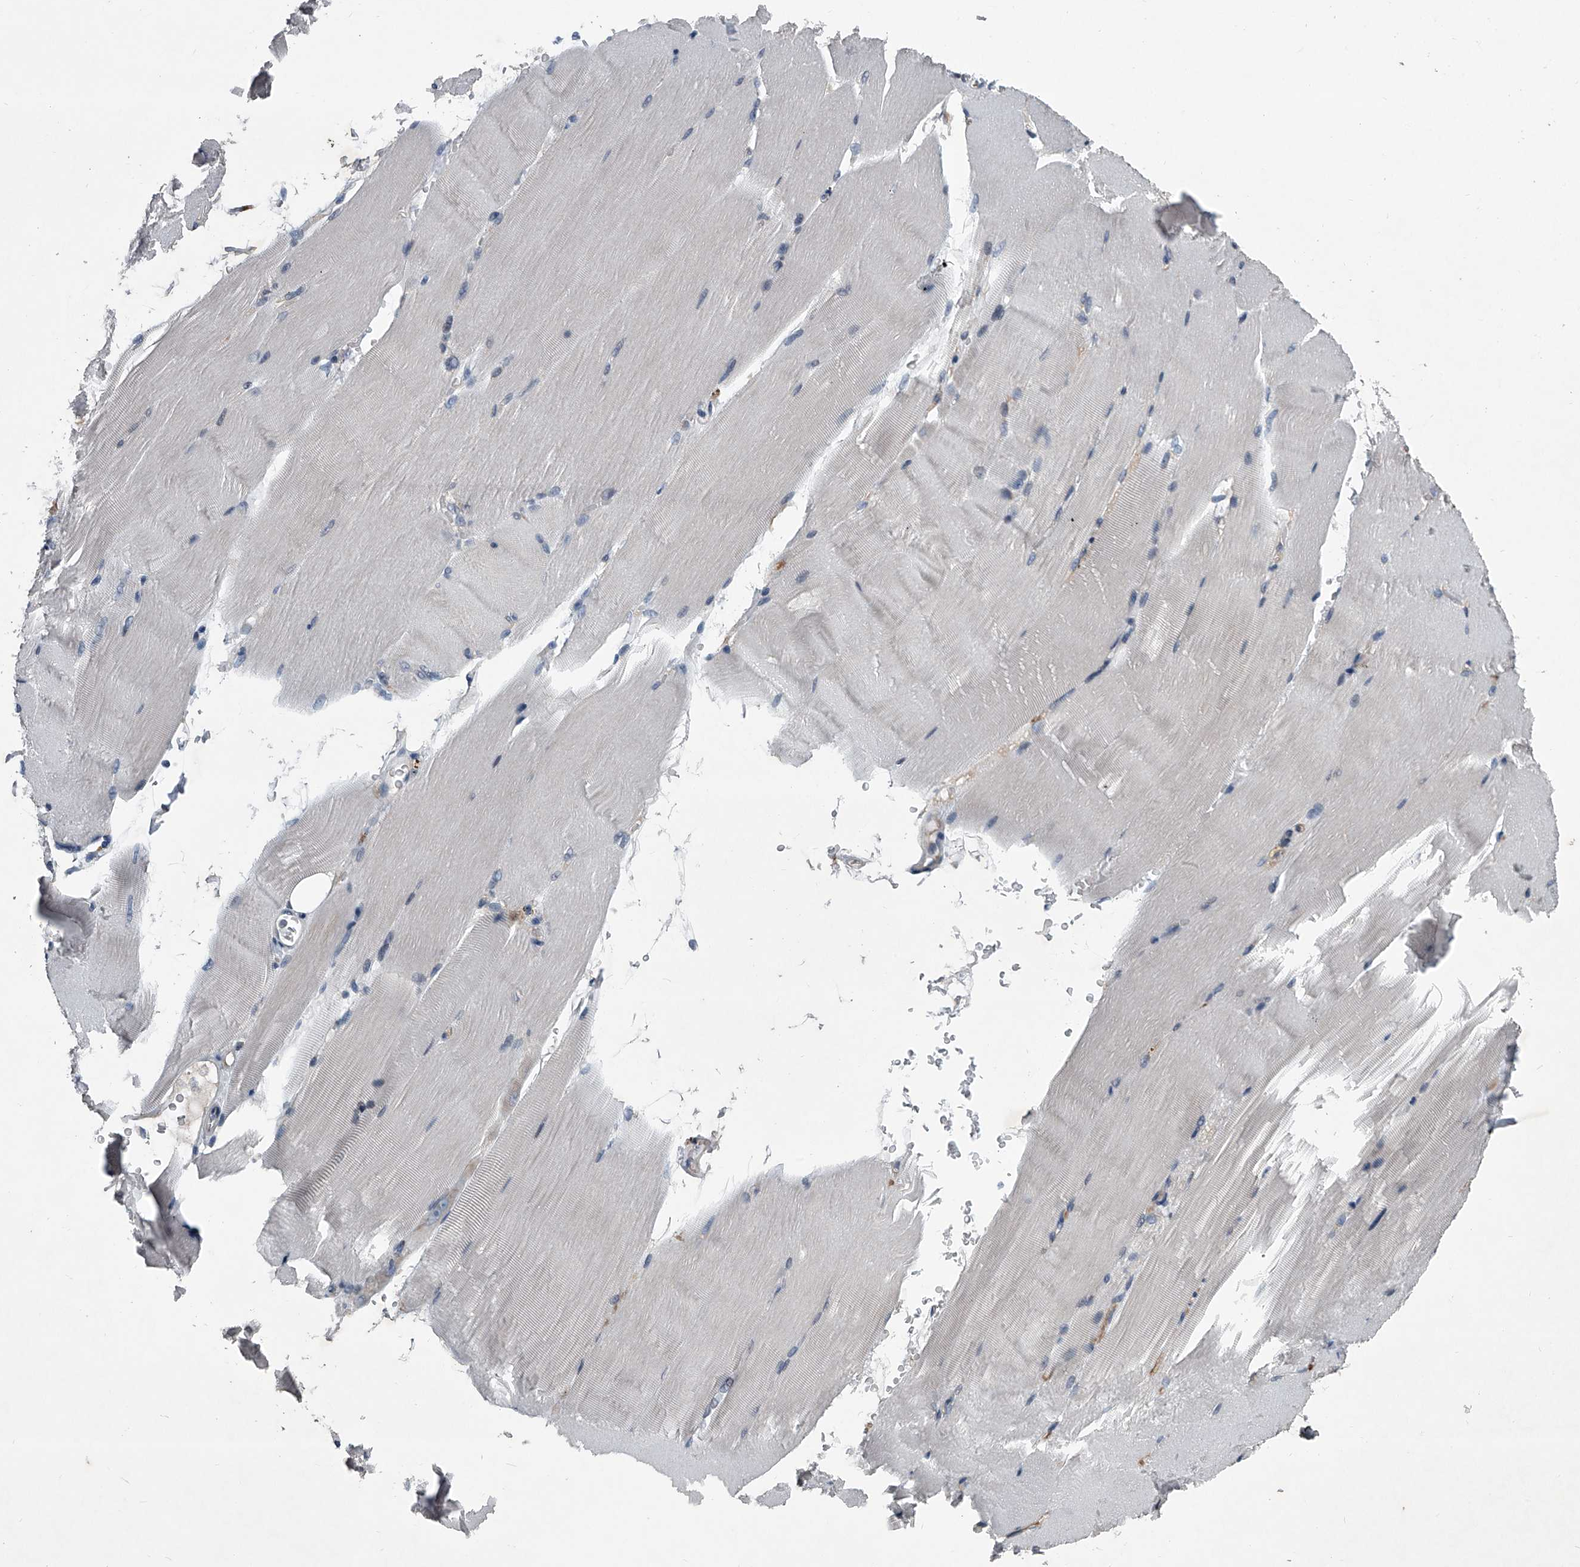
{"staining": {"intensity": "negative", "quantity": "none", "location": "none"}, "tissue": "skeletal muscle", "cell_type": "Myocytes", "image_type": "normal", "snomed": [{"axis": "morphology", "description": "Normal tissue, NOS"}, {"axis": "topography", "description": "Skeletal muscle"}, {"axis": "topography", "description": "Parathyroid gland"}], "caption": "High power microscopy histopathology image of an immunohistochemistry (IHC) histopathology image of unremarkable skeletal muscle, revealing no significant positivity in myocytes.", "gene": "ABCG1", "patient": {"sex": "female", "age": 37}}